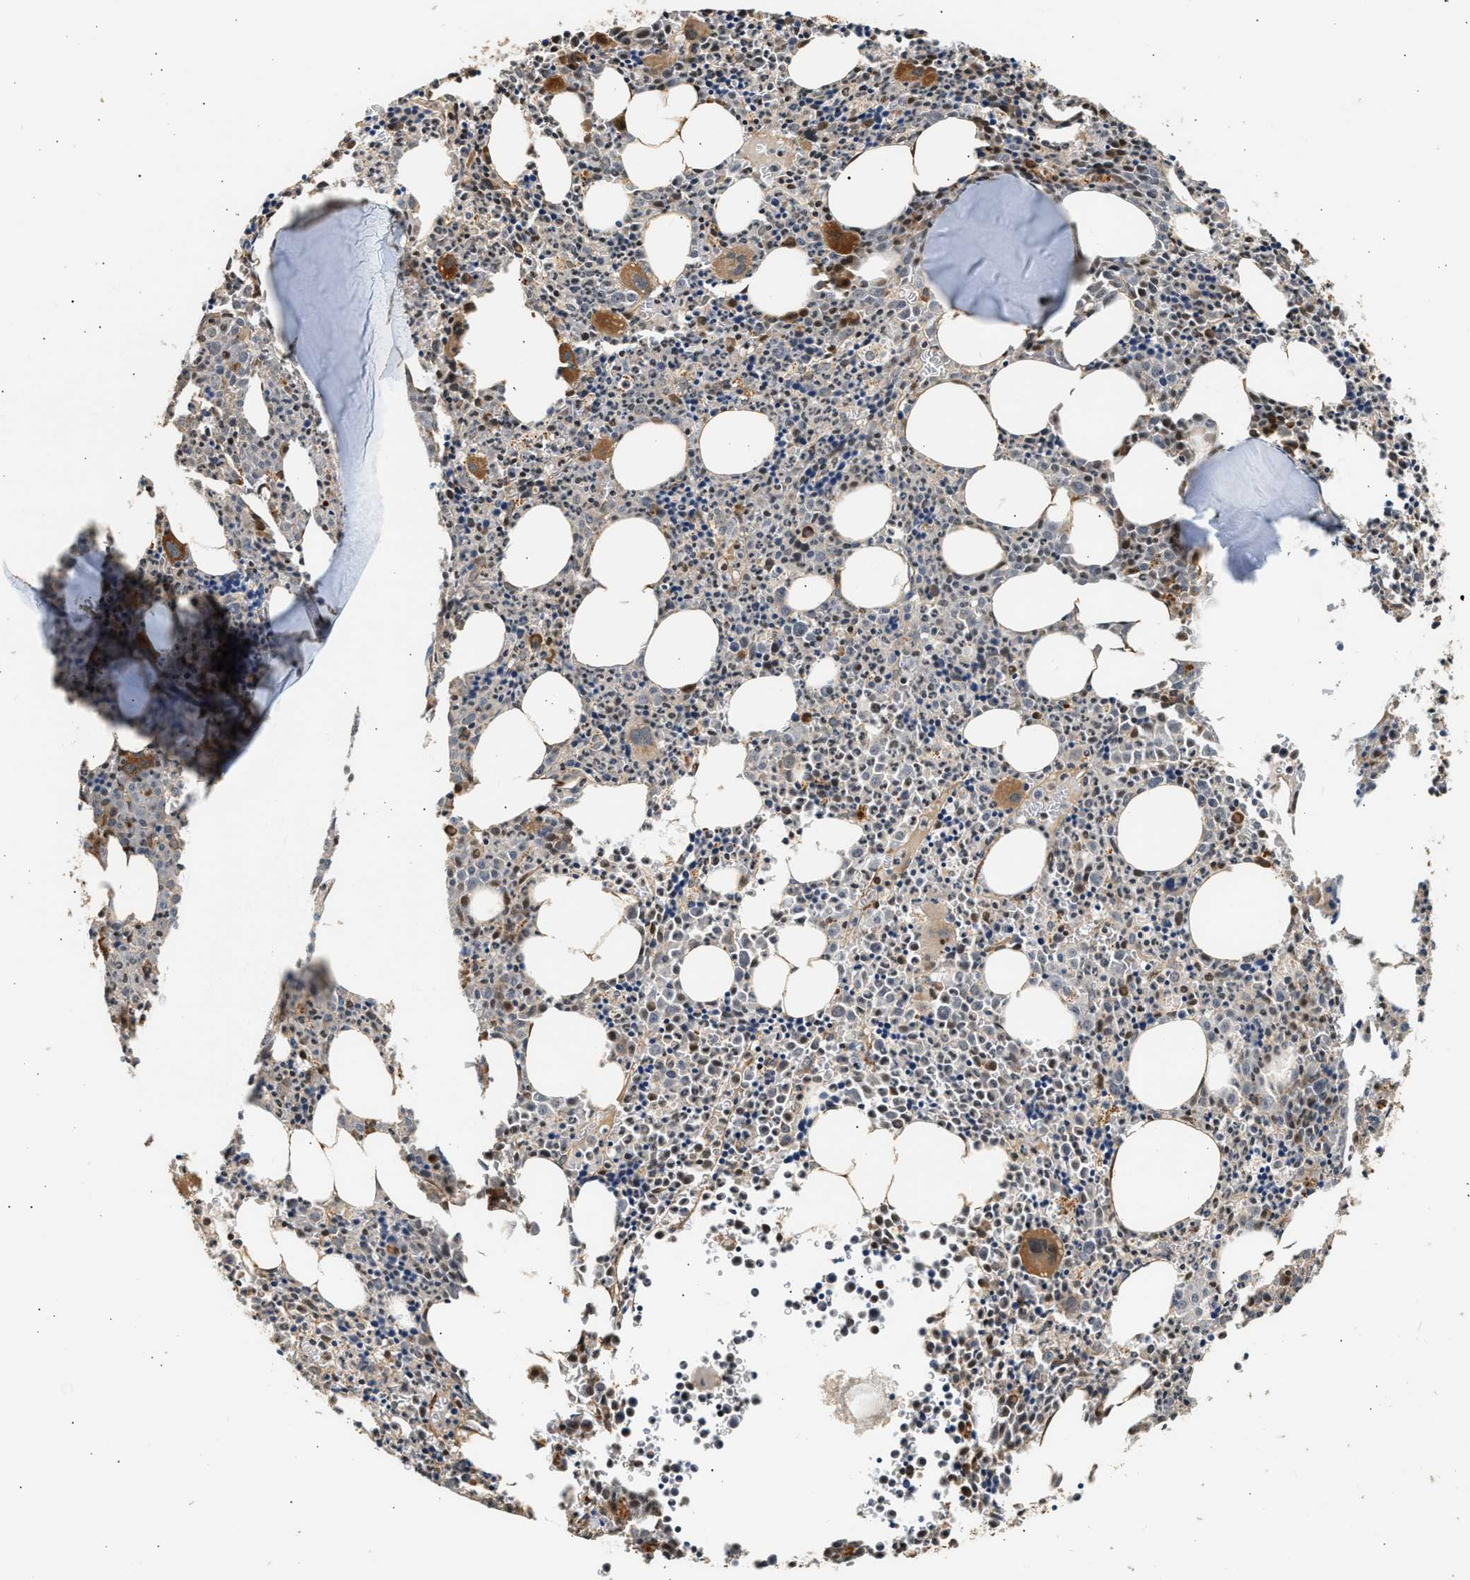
{"staining": {"intensity": "moderate", "quantity": ">75%", "location": "cytoplasmic/membranous"}, "tissue": "bone marrow", "cell_type": "Hematopoietic cells", "image_type": "normal", "snomed": [{"axis": "morphology", "description": "Normal tissue, NOS"}, {"axis": "morphology", "description": "Inflammation, NOS"}, {"axis": "topography", "description": "Bone marrow"}], "caption": "Hematopoietic cells reveal medium levels of moderate cytoplasmic/membranous positivity in about >75% of cells in normal bone marrow.", "gene": "DUSP14", "patient": {"sex": "male", "age": 31}}